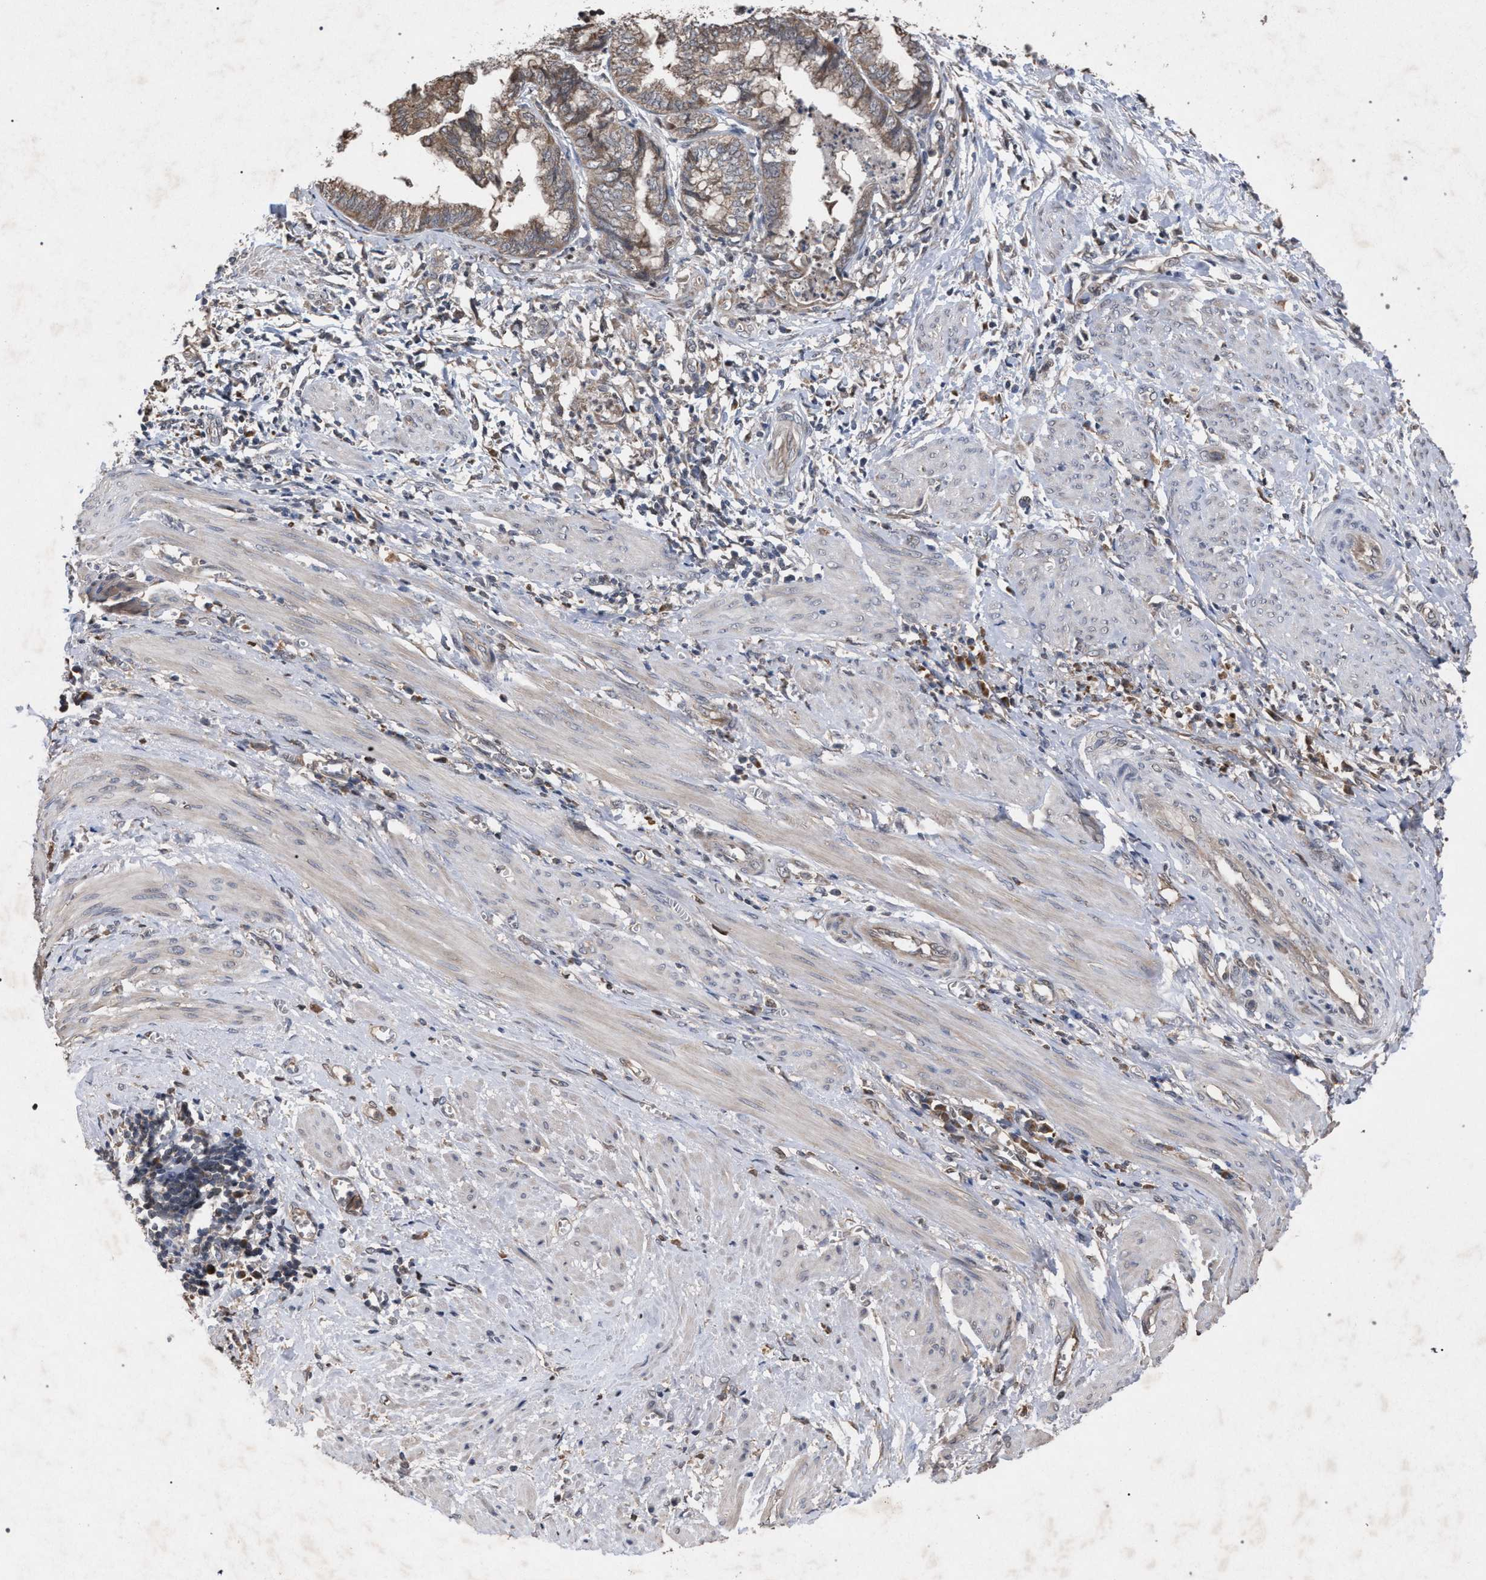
{"staining": {"intensity": "weak", "quantity": ">75%", "location": "cytoplasmic/membranous"}, "tissue": "endometrial cancer", "cell_type": "Tumor cells", "image_type": "cancer", "snomed": [{"axis": "morphology", "description": "Necrosis, NOS"}, {"axis": "morphology", "description": "Adenocarcinoma, NOS"}, {"axis": "topography", "description": "Endometrium"}], "caption": "Human endometrial cancer (adenocarcinoma) stained with a brown dye shows weak cytoplasmic/membranous positive staining in about >75% of tumor cells.", "gene": "SLC4A4", "patient": {"sex": "female", "age": 79}}